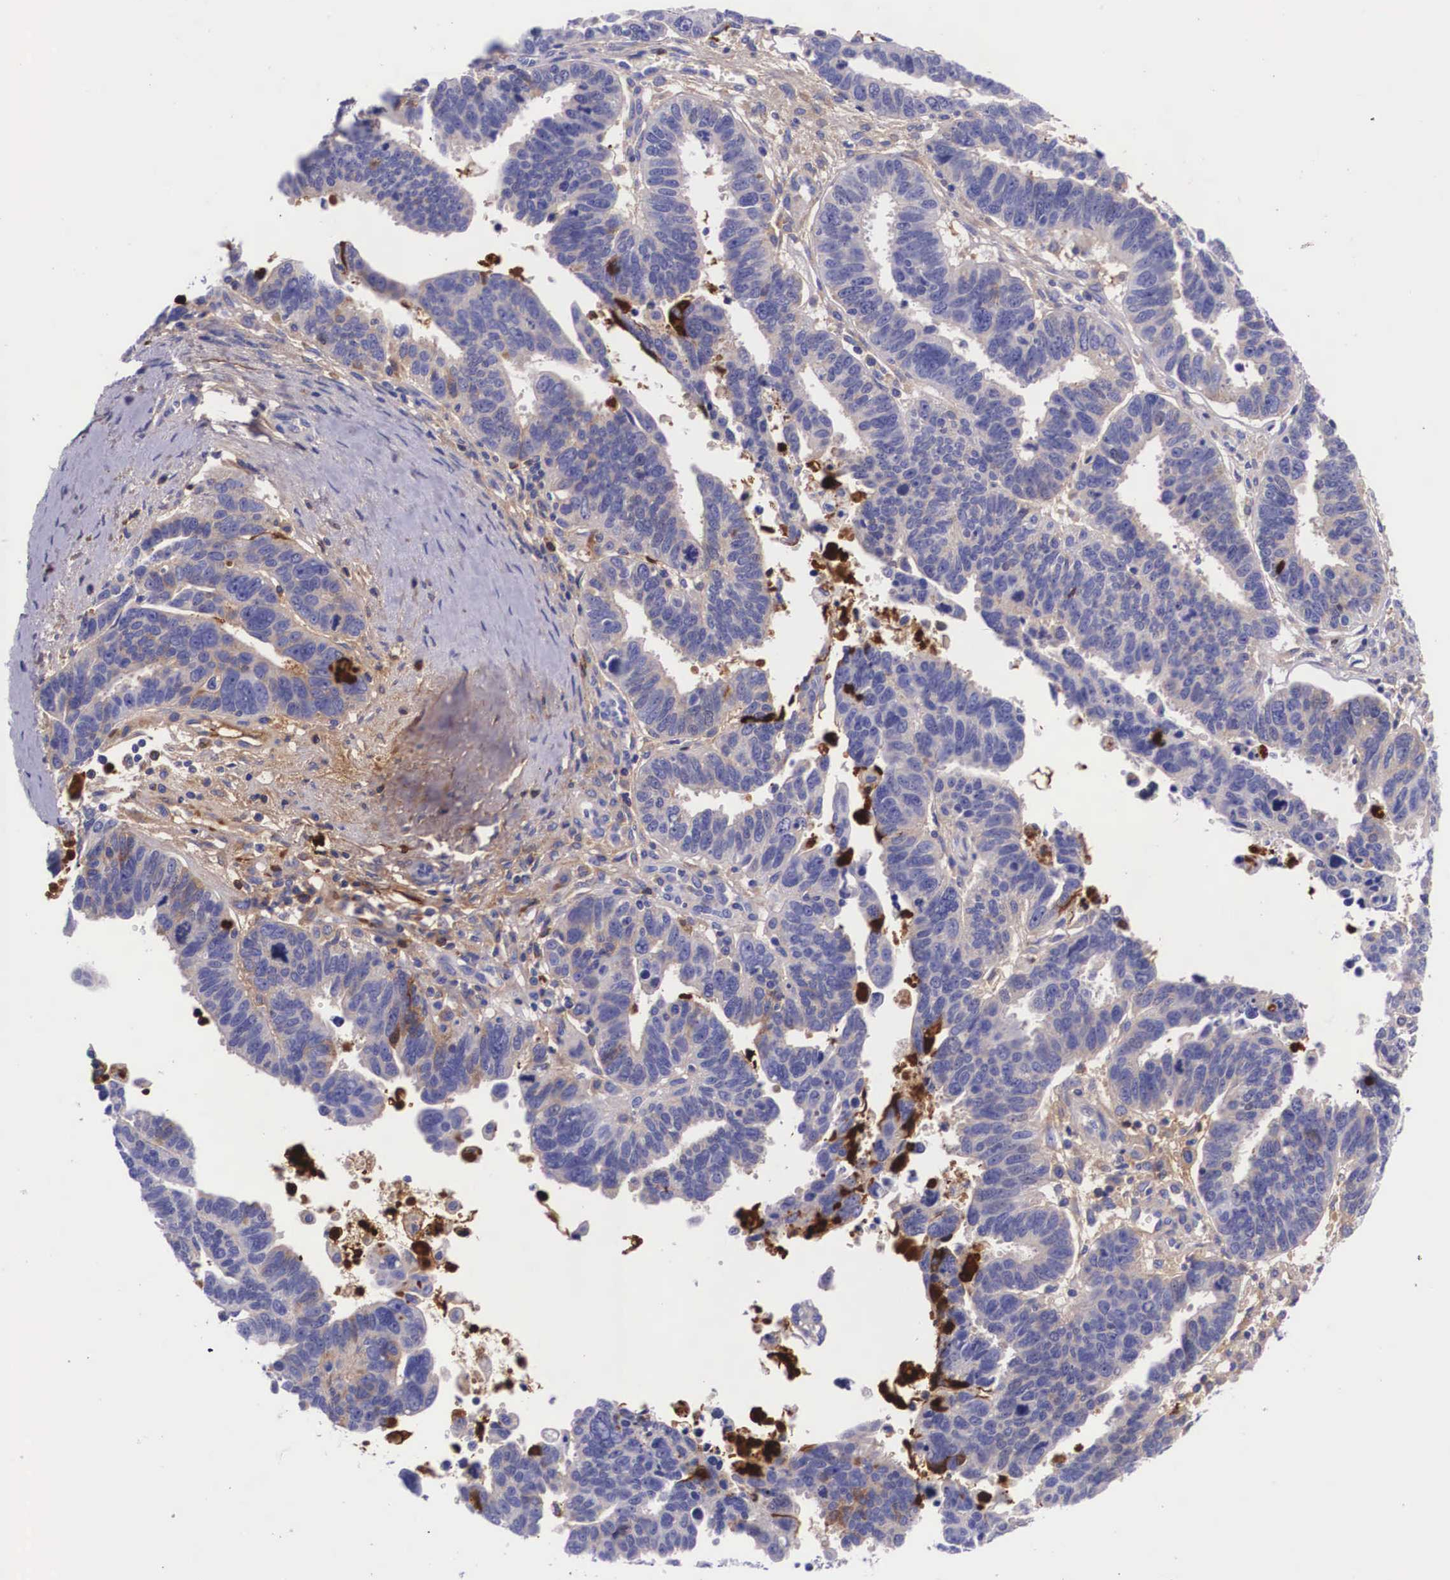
{"staining": {"intensity": "weak", "quantity": ">75%", "location": "cytoplasmic/membranous"}, "tissue": "ovarian cancer", "cell_type": "Tumor cells", "image_type": "cancer", "snomed": [{"axis": "morphology", "description": "Carcinoma, endometroid"}, {"axis": "morphology", "description": "Cystadenocarcinoma, serous, NOS"}, {"axis": "topography", "description": "Ovary"}], "caption": "Tumor cells exhibit weak cytoplasmic/membranous staining in about >75% of cells in ovarian cancer (endometroid carcinoma).", "gene": "PLG", "patient": {"sex": "female", "age": 45}}